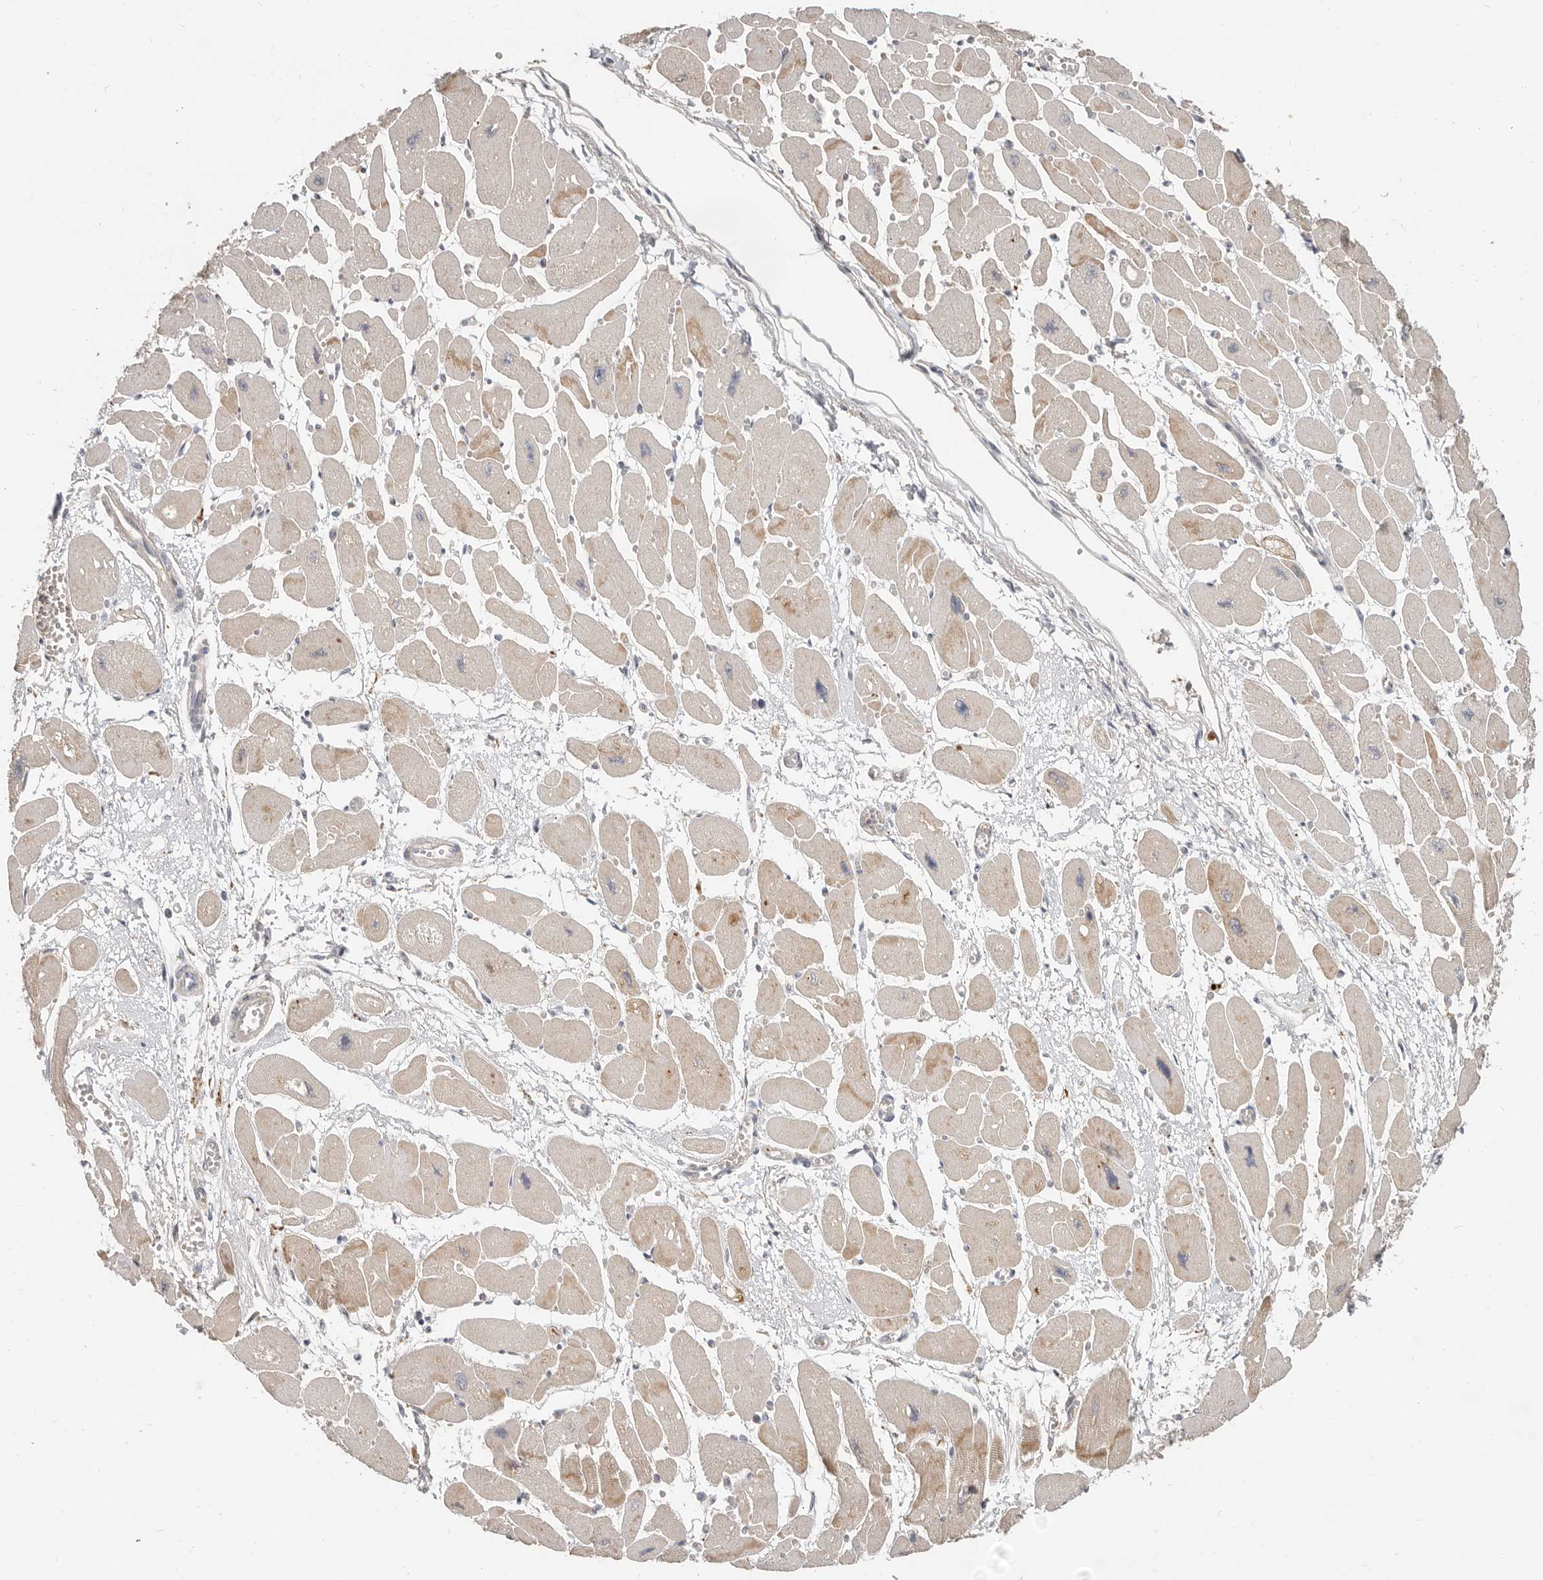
{"staining": {"intensity": "weak", "quantity": ">75%", "location": "cytoplasmic/membranous"}, "tissue": "heart muscle", "cell_type": "Cardiomyocytes", "image_type": "normal", "snomed": [{"axis": "morphology", "description": "Normal tissue, NOS"}, {"axis": "topography", "description": "Heart"}], "caption": "This photomicrograph shows normal heart muscle stained with immunohistochemistry (IHC) to label a protein in brown. The cytoplasmic/membranous of cardiomyocytes show weak positivity for the protein. Nuclei are counter-stained blue.", "gene": "MTFR2", "patient": {"sex": "female", "age": 54}}